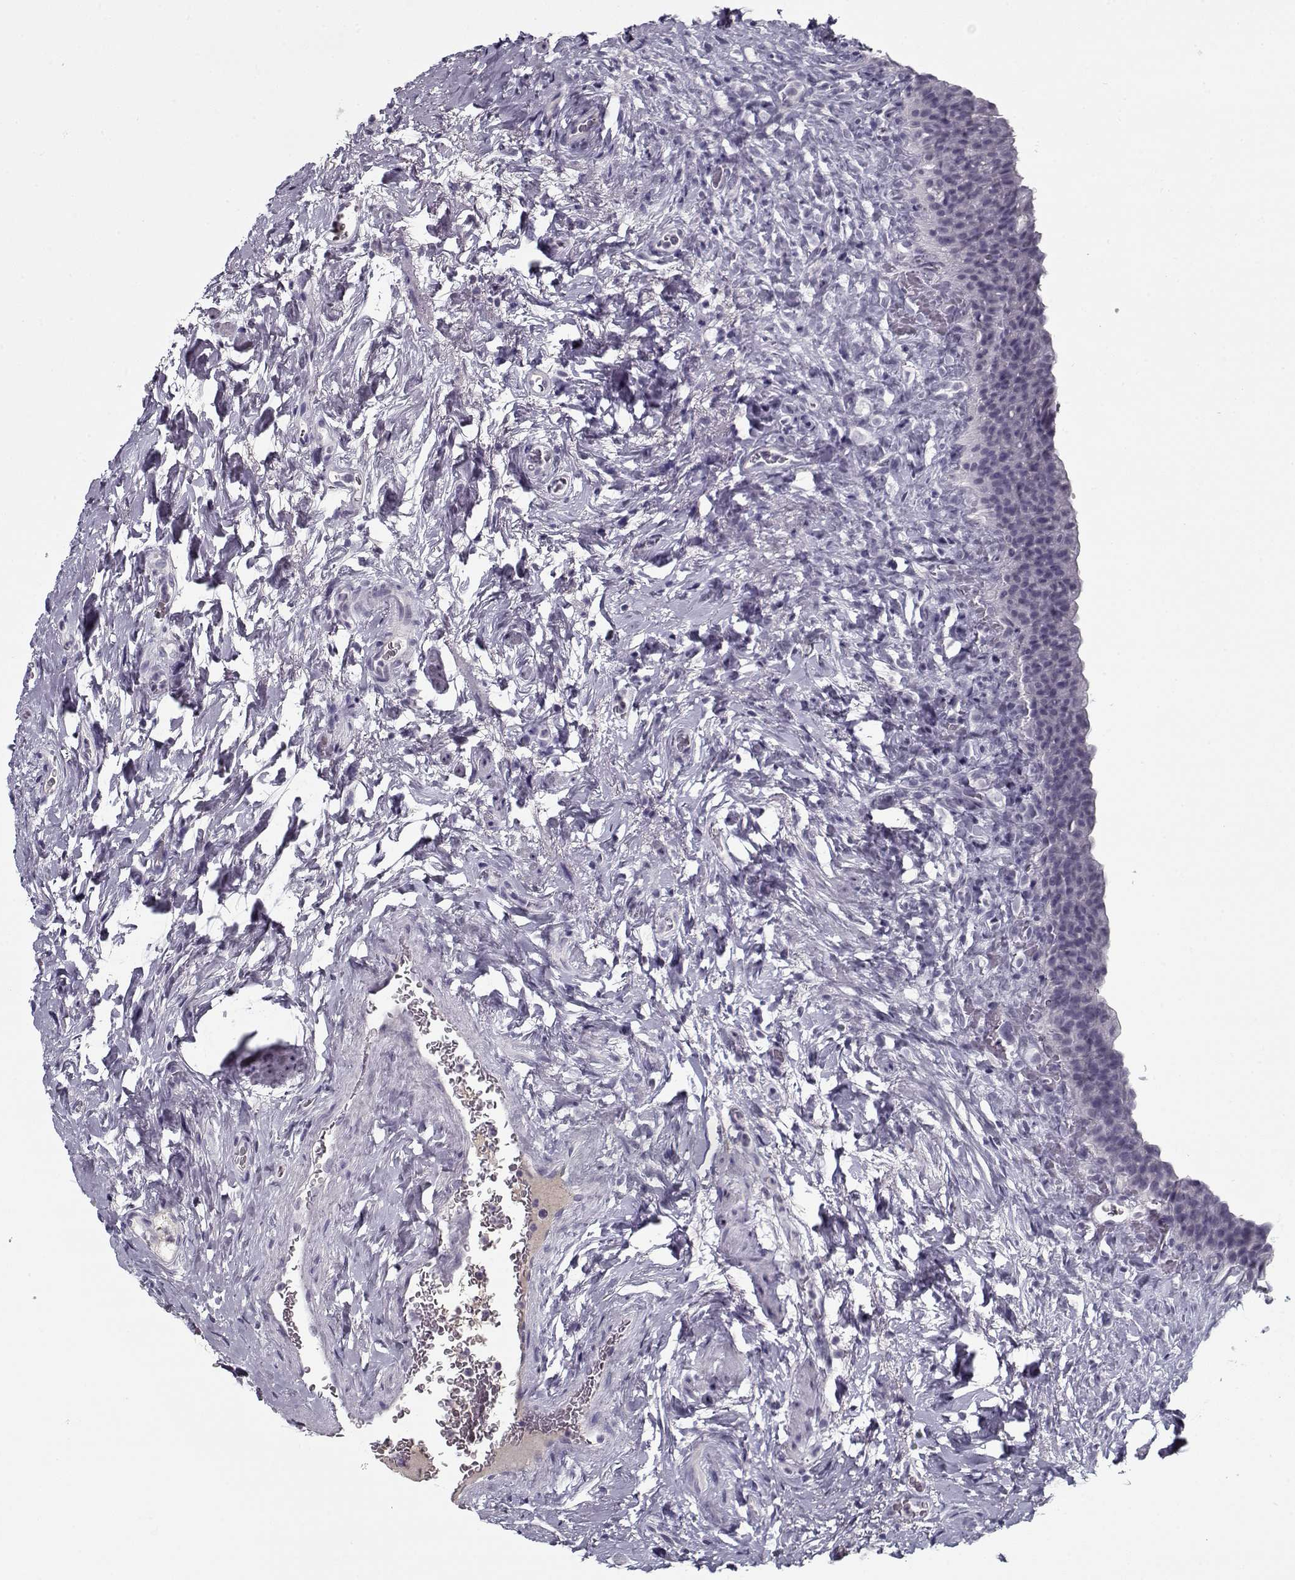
{"staining": {"intensity": "negative", "quantity": "none", "location": "none"}, "tissue": "urinary bladder", "cell_type": "Urothelial cells", "image_type": "normal", "snomed": [{"axis": "morphology", "description": "Normal tissue, NOS"}, {"axis": "topography", "description": "Urinary bladder"}], "caption": "An IHC image of unremarkable urinary bladder is shown. There is no staining in urothelial cells of urinary bladder. (IHC, brightfield microscopy, high magnification).", "gene": "SPACA9", "patient": {"sex": "male", "age": 76}}